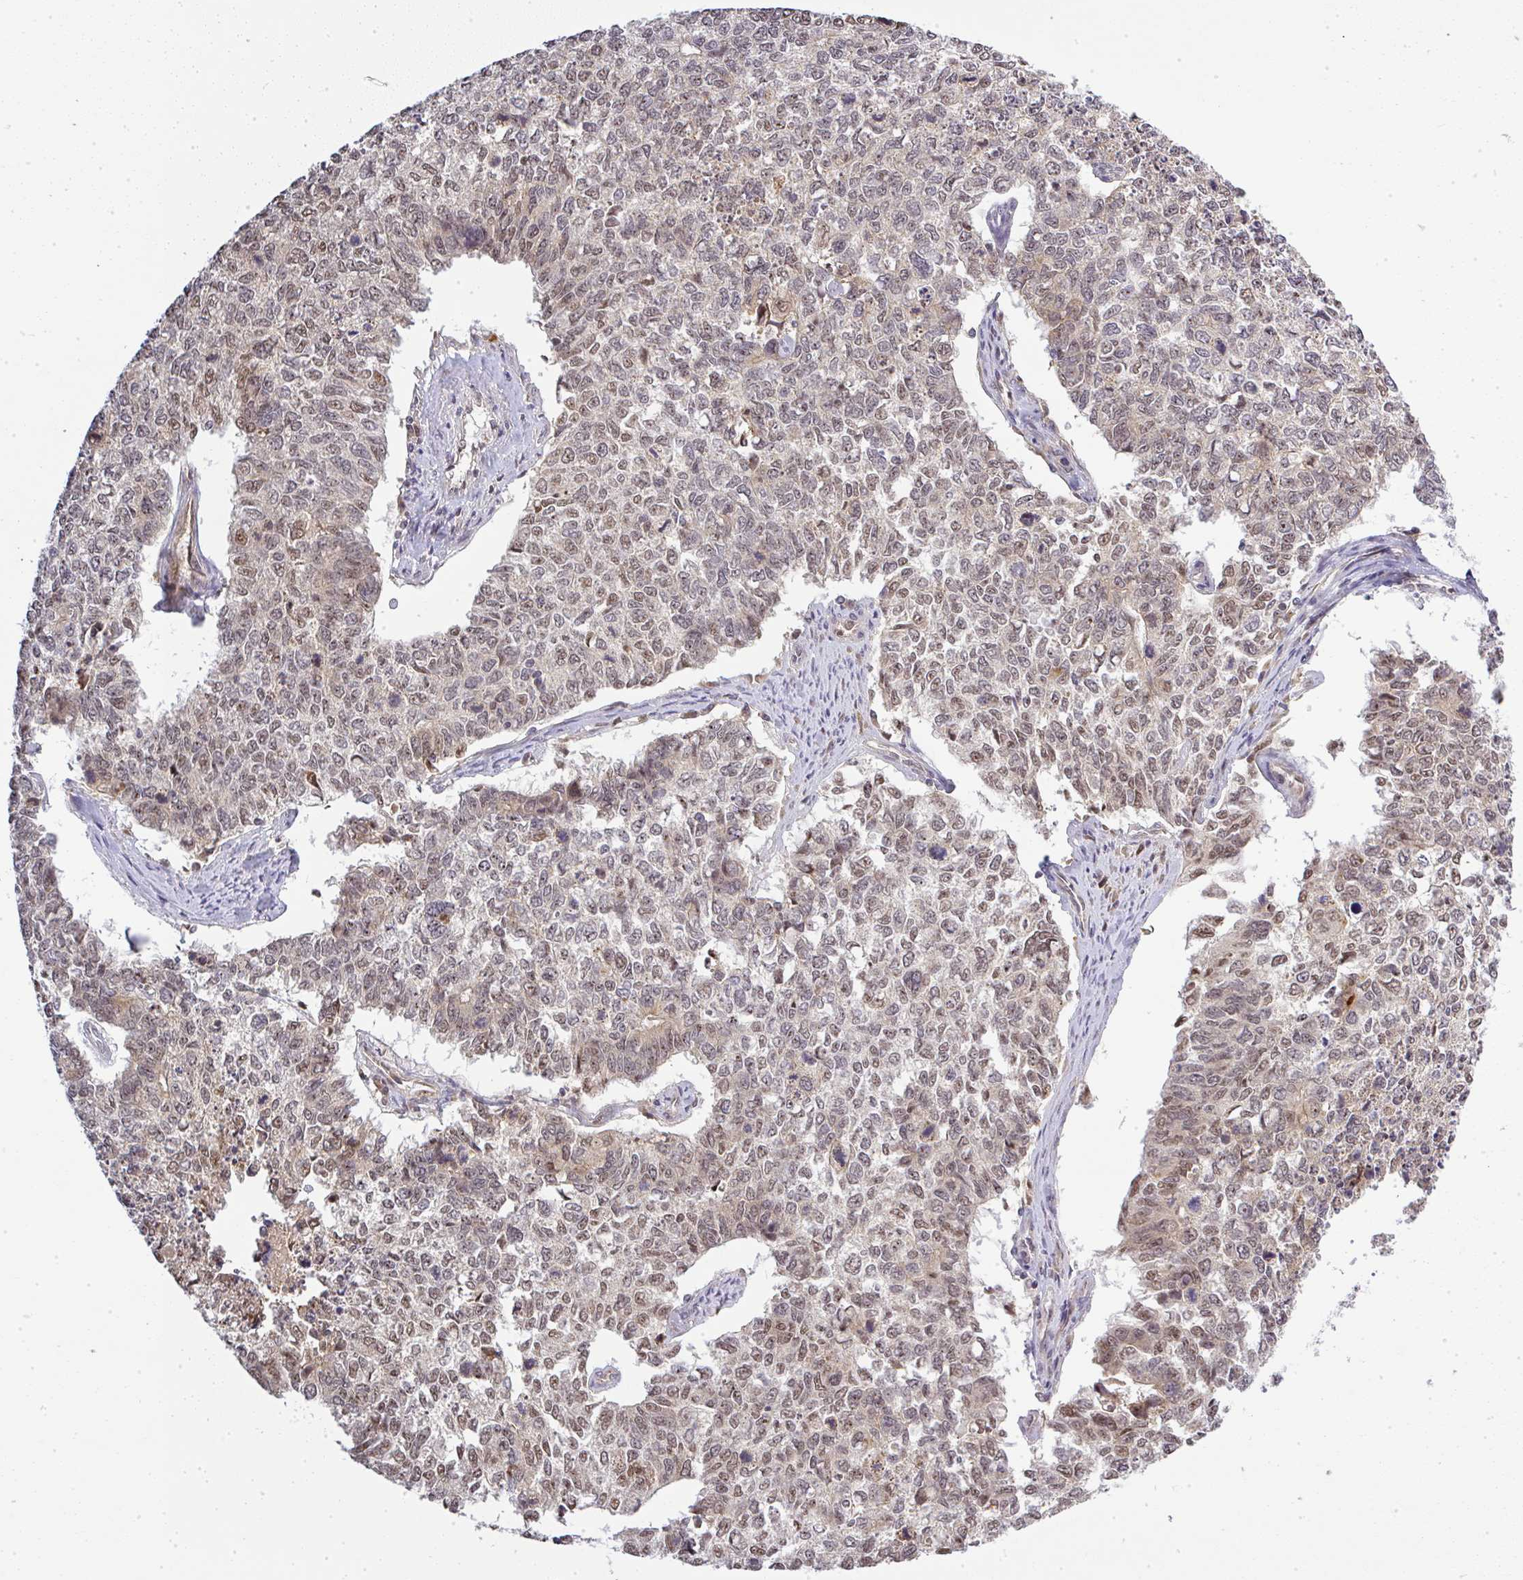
{"staining": {"intensity": "moderate", "quantity": "25%-75%", "location": "cytoplasmic/membranous,nuclear"}, "tissue": "cervical cancer", "cell_type": "Tumor cells", "image_type": "cancer", "snomed": [{"axis": "morphology", "description": "Adenocarcinoma, NOS"}, {"axis": "topography", "description": "Cervix"}], "caption": "IHC staining of cervical cancer (adenocarcinoma), which demonstrates medium levels of moderate cytoplasmic/membranous and nuclear staining in approximately 25%-75% of tumor cells indicating moderate cytoplasmic/membranous and nuclear protein staining. The staining was performed using DAB (3,3'-diaminobenzidine) (brown) for protein detection and nuclei were counterstained in hematoxylin (blue).", "gene": "FAM153A", "patient": {"sex": "female", "age": 63}}